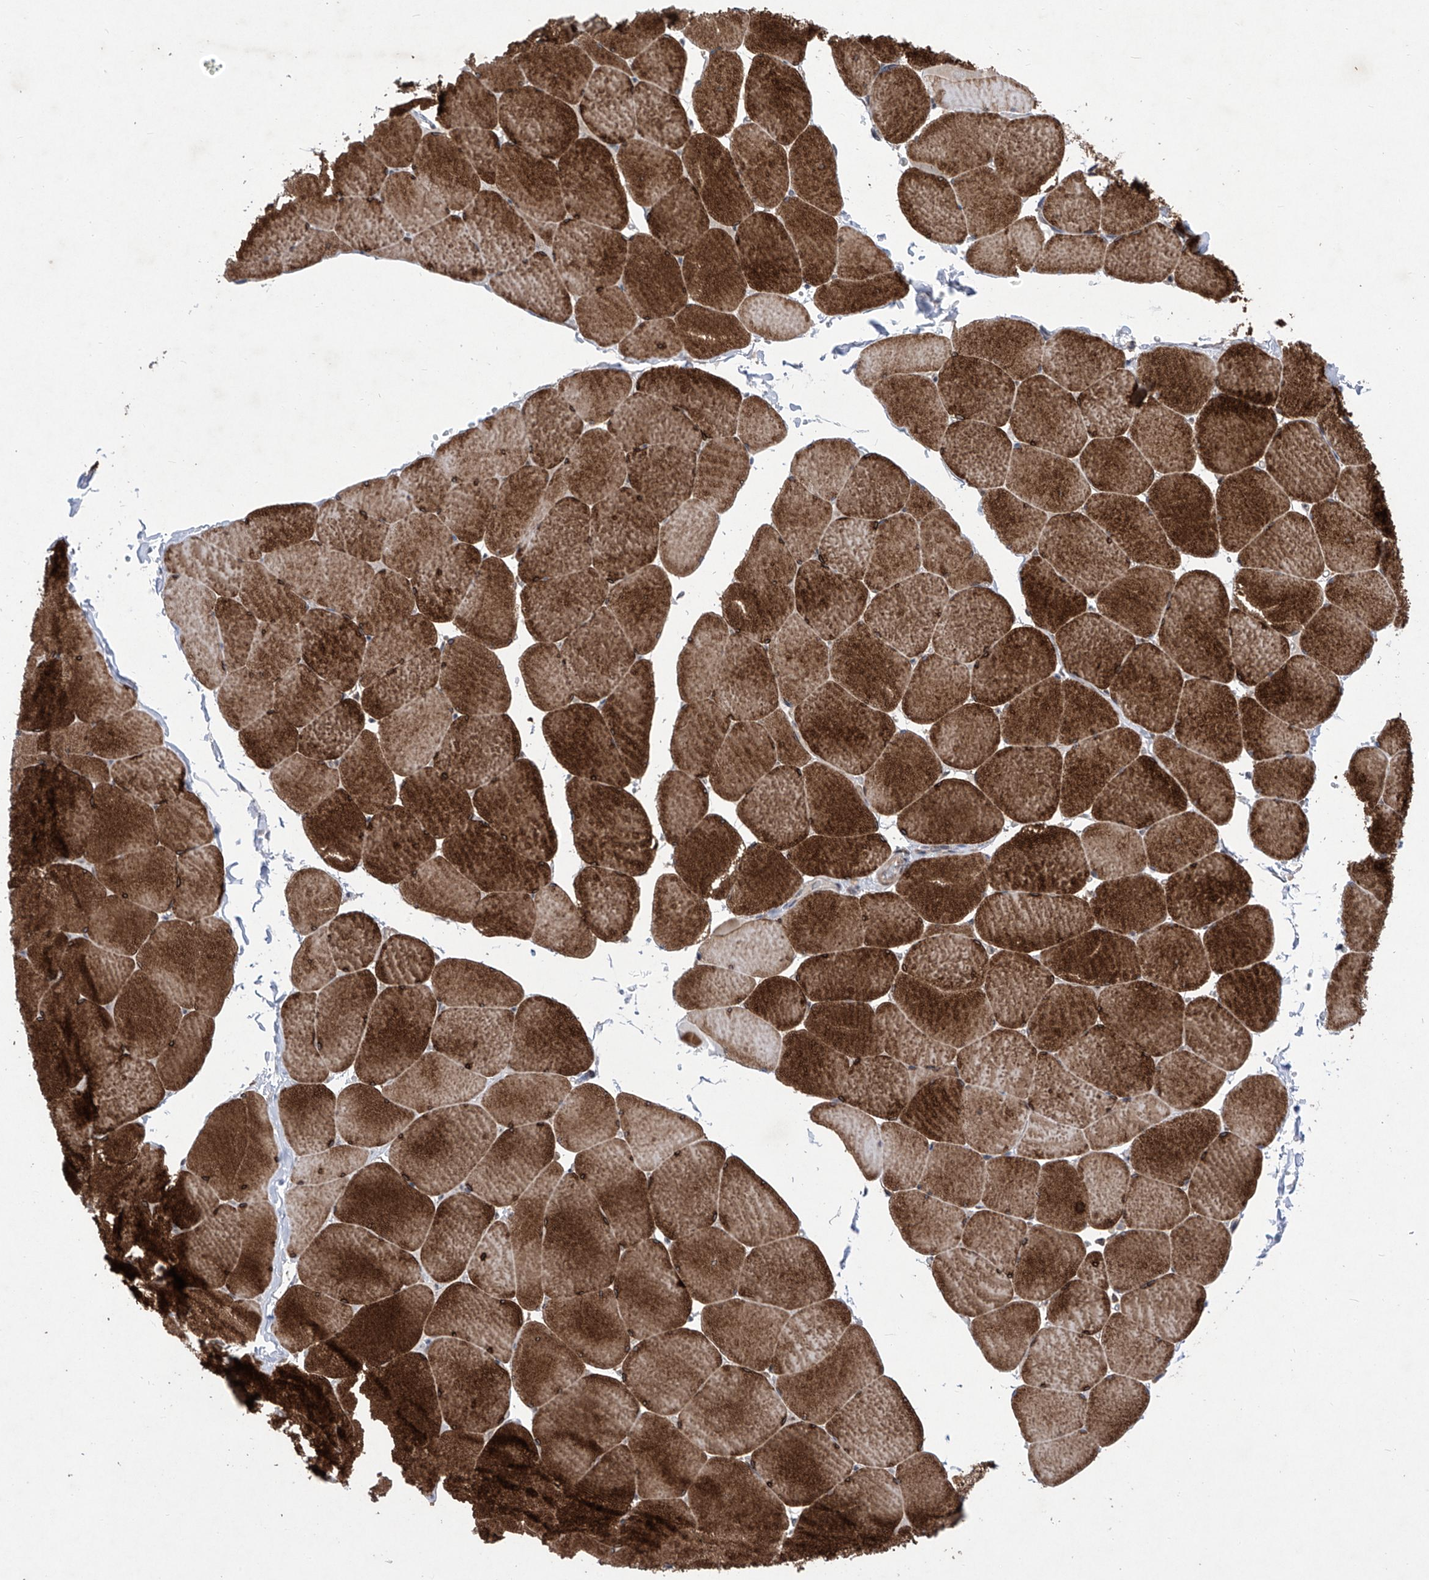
{"staining": {"intensity": "strong", "quantity": ">75%", "location": "cytoplasmic/membranous"}, "tissue": "skeletal muscle", "cell_type": "Myocytes", "image_type": "normal", "snomed": [{"axis": "morphology", "description": "Normal tissue, NOS"}, {"axis": "topography", "description": "Skeletal muscle"}, {"axis": "topography", "description": "Head-Neck"}], "caption": "About >75% of myocytes in normal skeletal muscle display strong cytoplasmic/membranous protein staining as visualized by brown immunohistochemical staining.", "gene": "KIFC2", "patient": {"sex": "male", "age": 66}}